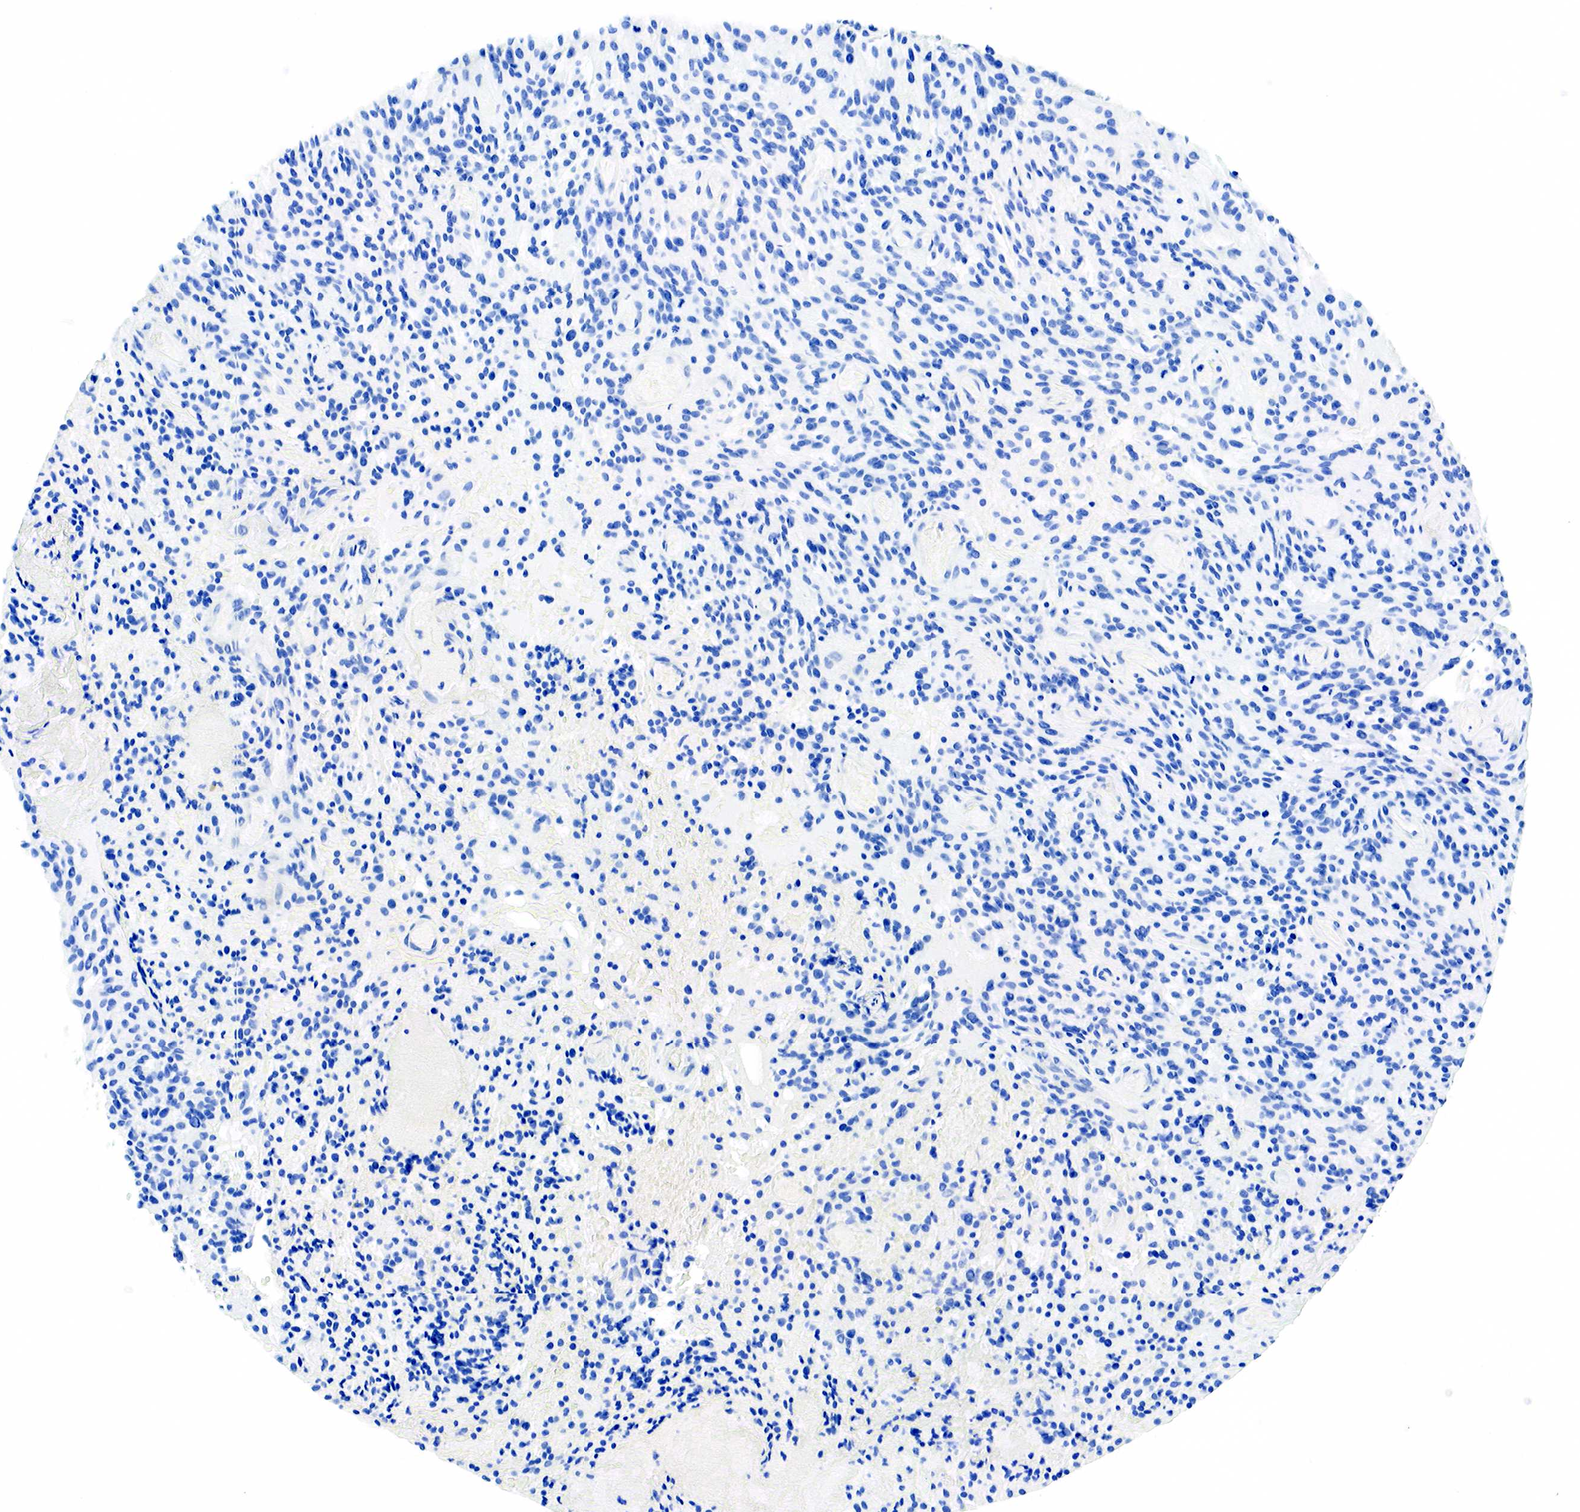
{"staining": {"intensity": "negative", "quantity": "none", "location": "none"}, "tissue": "glioma", "cell_type": "Tumor cells", "image_type": "cancer", "snomed": [{"axis": "morphology", "description": "Glioma, malignant, High grade"}, {"axis": "topography", "description": "Brain"}], "caption": "Tumor cells show no significant positivity in glioma.", "gene": "KRT7", "patient": {"sex": "female", "age": 13}}